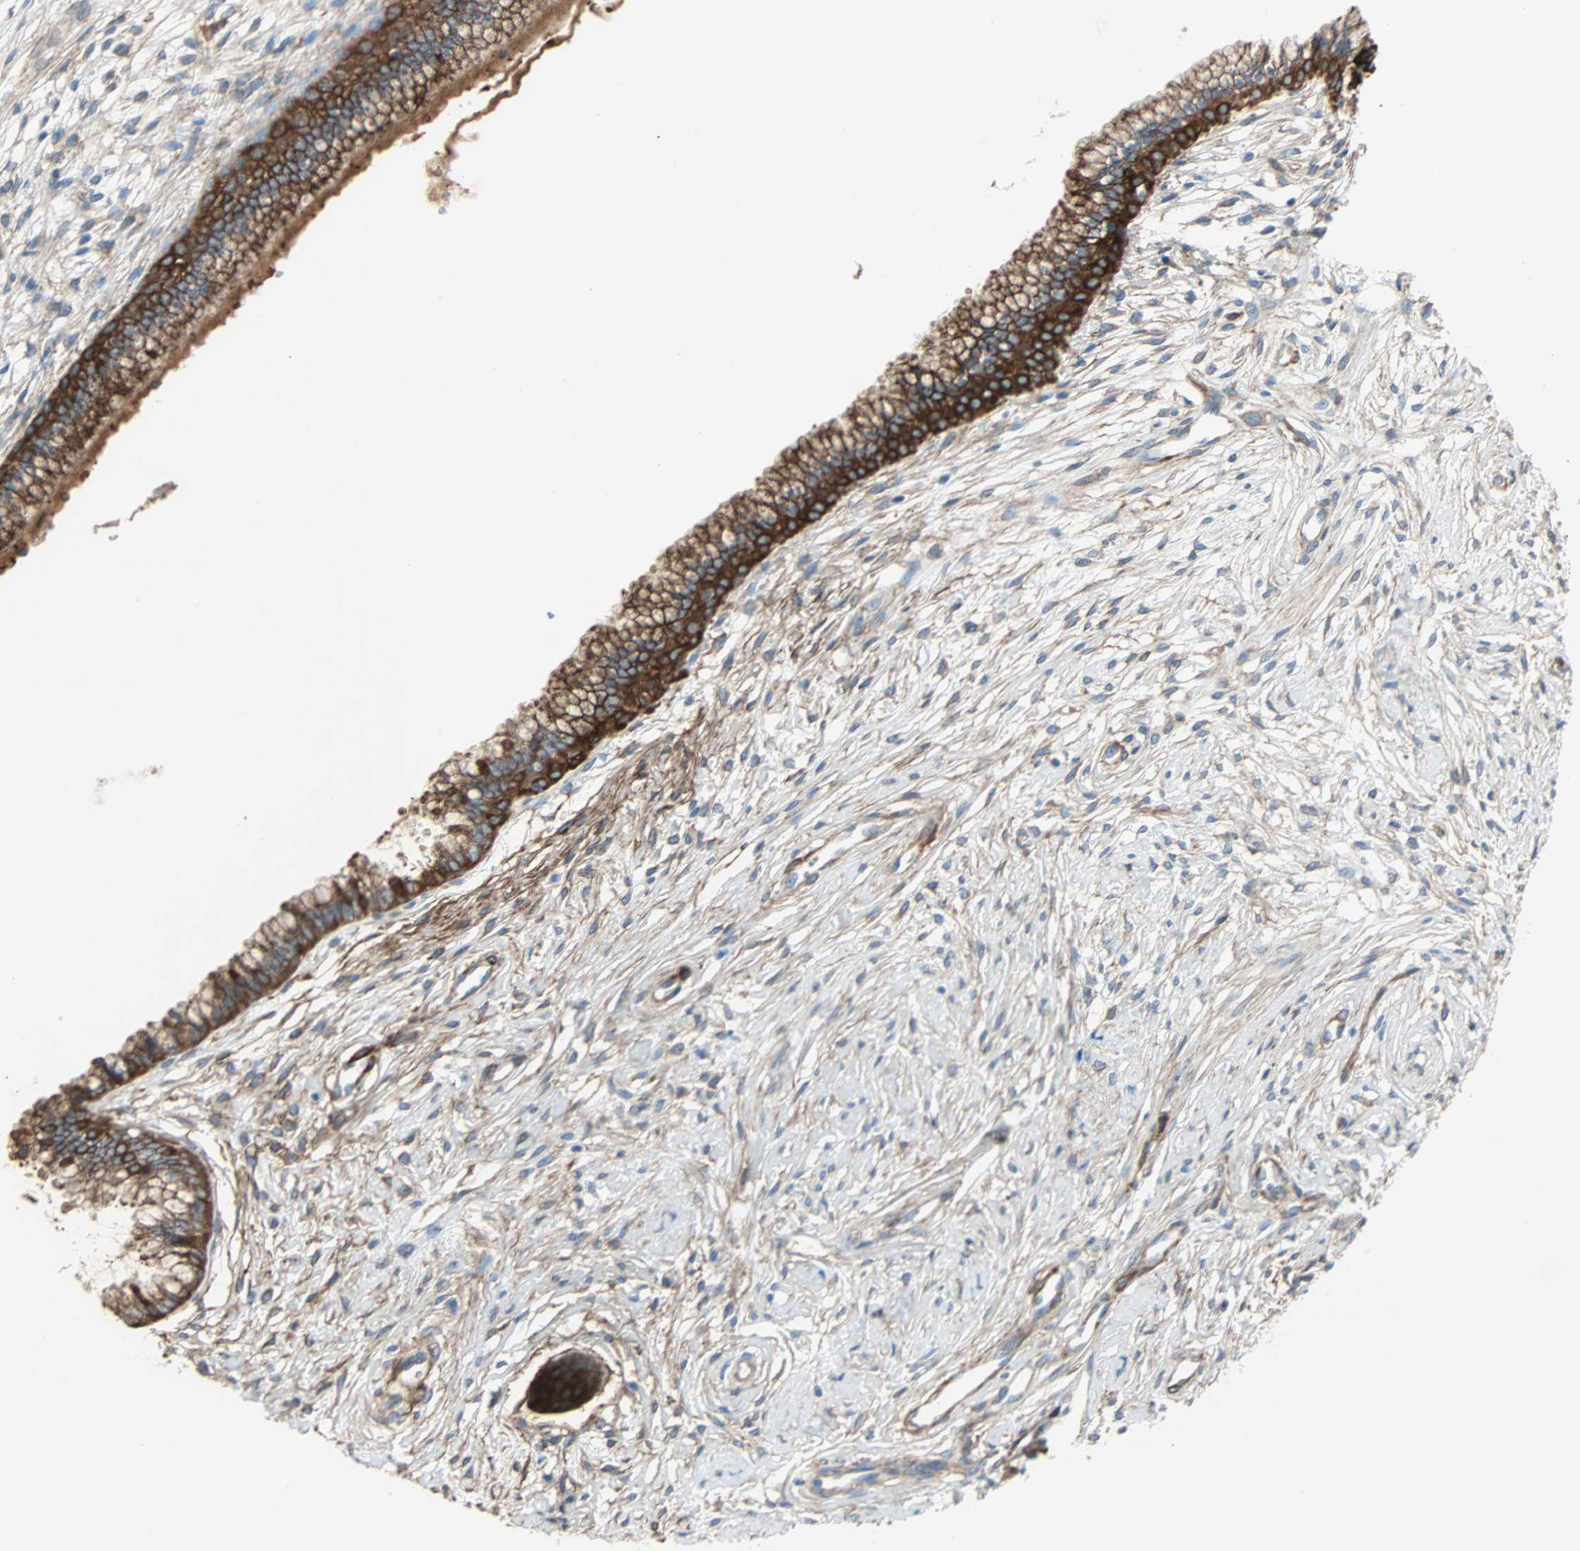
{"staining": {"intensity": "strong", "quantity": ">75%", "location": "cytoplasmic/membranous"}, "tissue": "cervix", "cell_type": "Glandular cells", "image_type": "normal", "snomed": [{"axis": "morphology", "description": "Normal tissue, NOS"}, {"axis": "topography", "description": "Cervix"}], "caption": "A photomicrograph showing strong cytoplasmic/membranous staining in approximately >75% of glandular cells in benign cervix, as visualized by brown immunohistochemical staining.", "gene": "EPB41L2", "patient": {"sex": "female", "age": 39}}